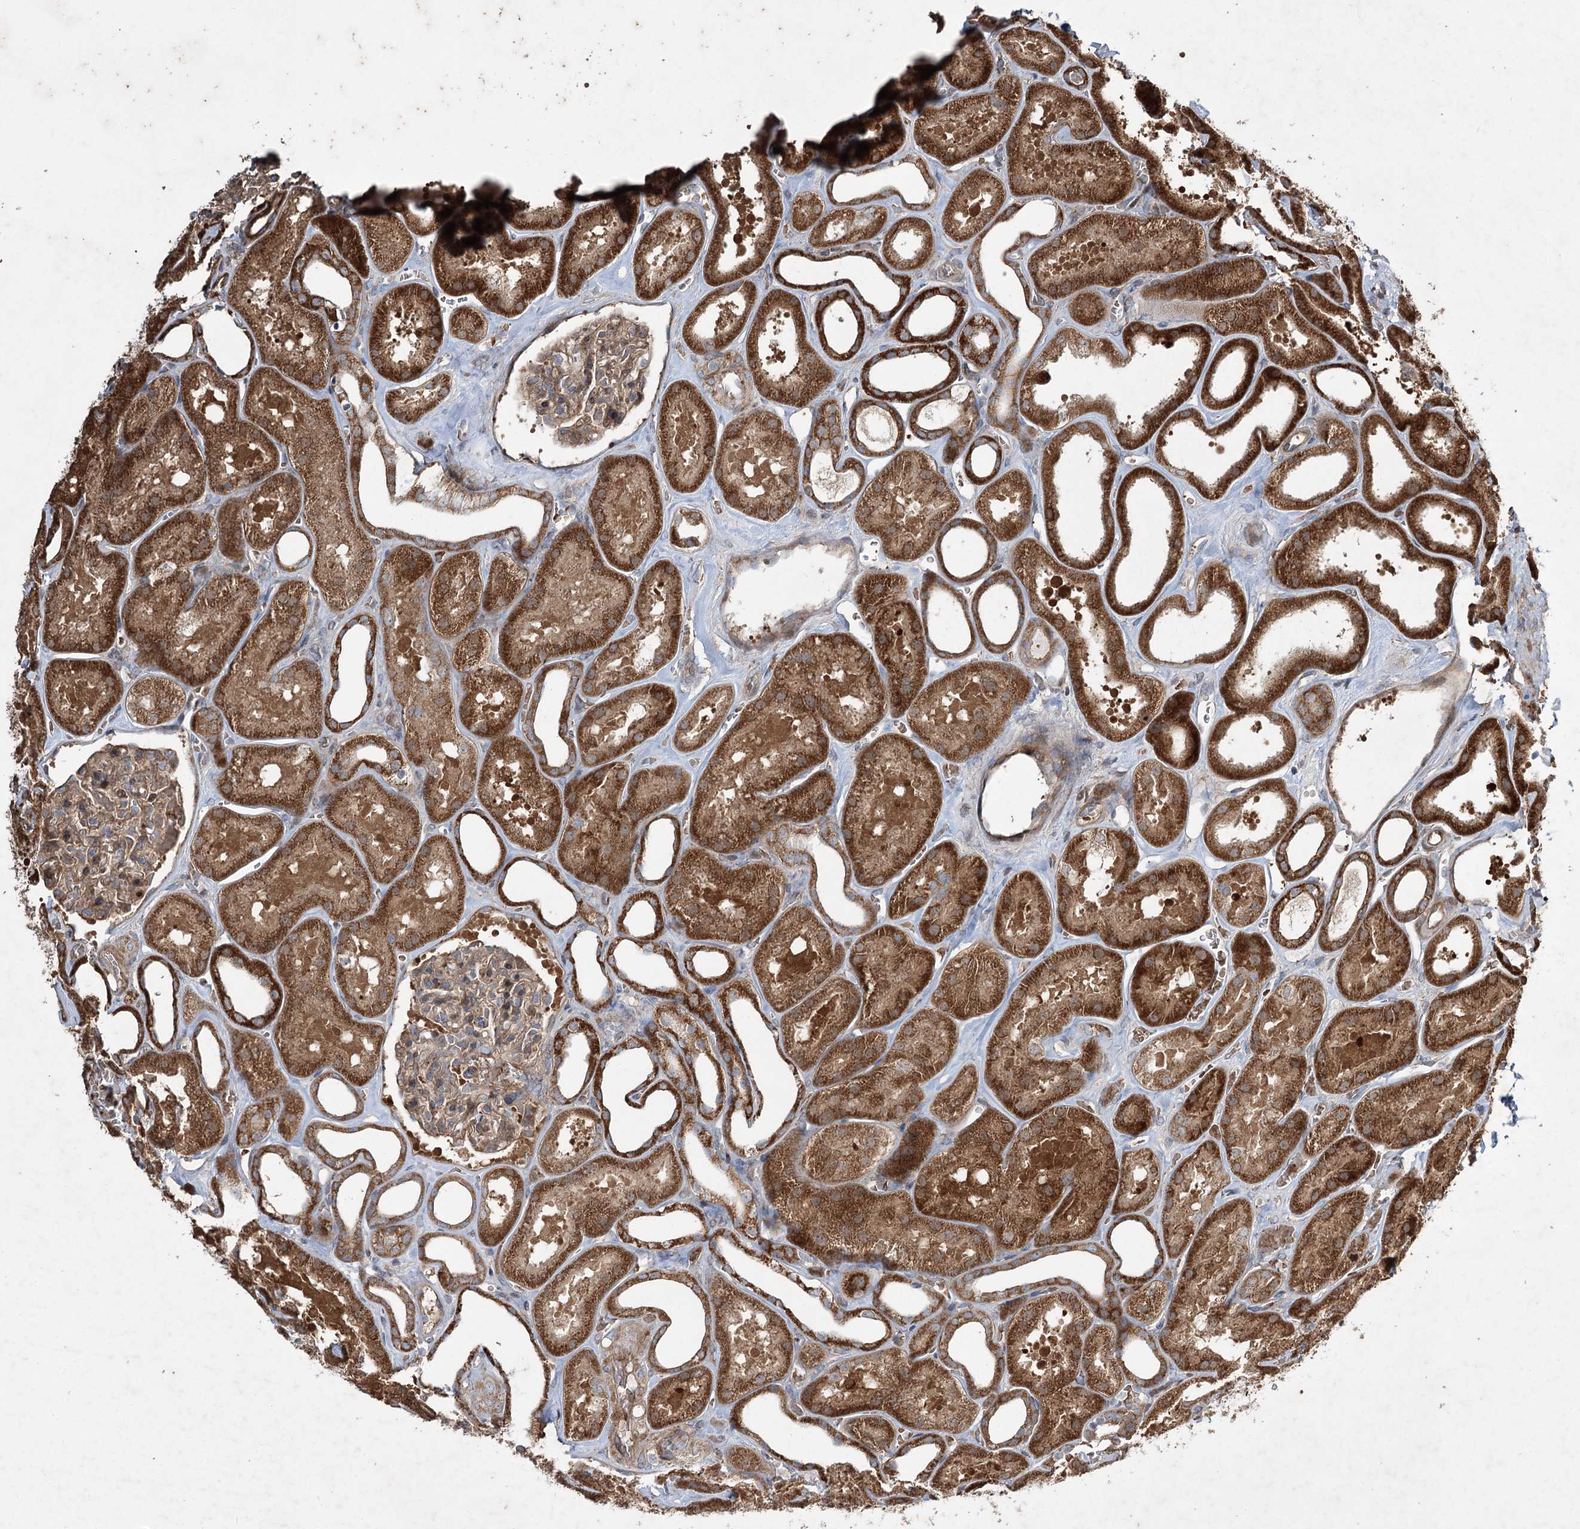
{"staining": {"intensity": "moderate", "quantity": ">75%", "location": "cytoplasmic/membranous"}, "tissue": "kidney", "cell_type": "Cells in glomeruli", "image_type": "normal", "snomed": [{"axis": "morphology", "description": "Normal tissue, NOS"}, {"axis": "morphology", "description": "Adenocarcinoma, NOS"}, {"axis": "topography", "description": "Kidney"}], "caption": "Kidney stained for a protein (brown) demonstrates moderate cytoplasmic/membranous positive expression in approximately >75% of cells in glomeruli.", "gene": "SERINC5", "patient": {"sex": "female", "age": 68}}